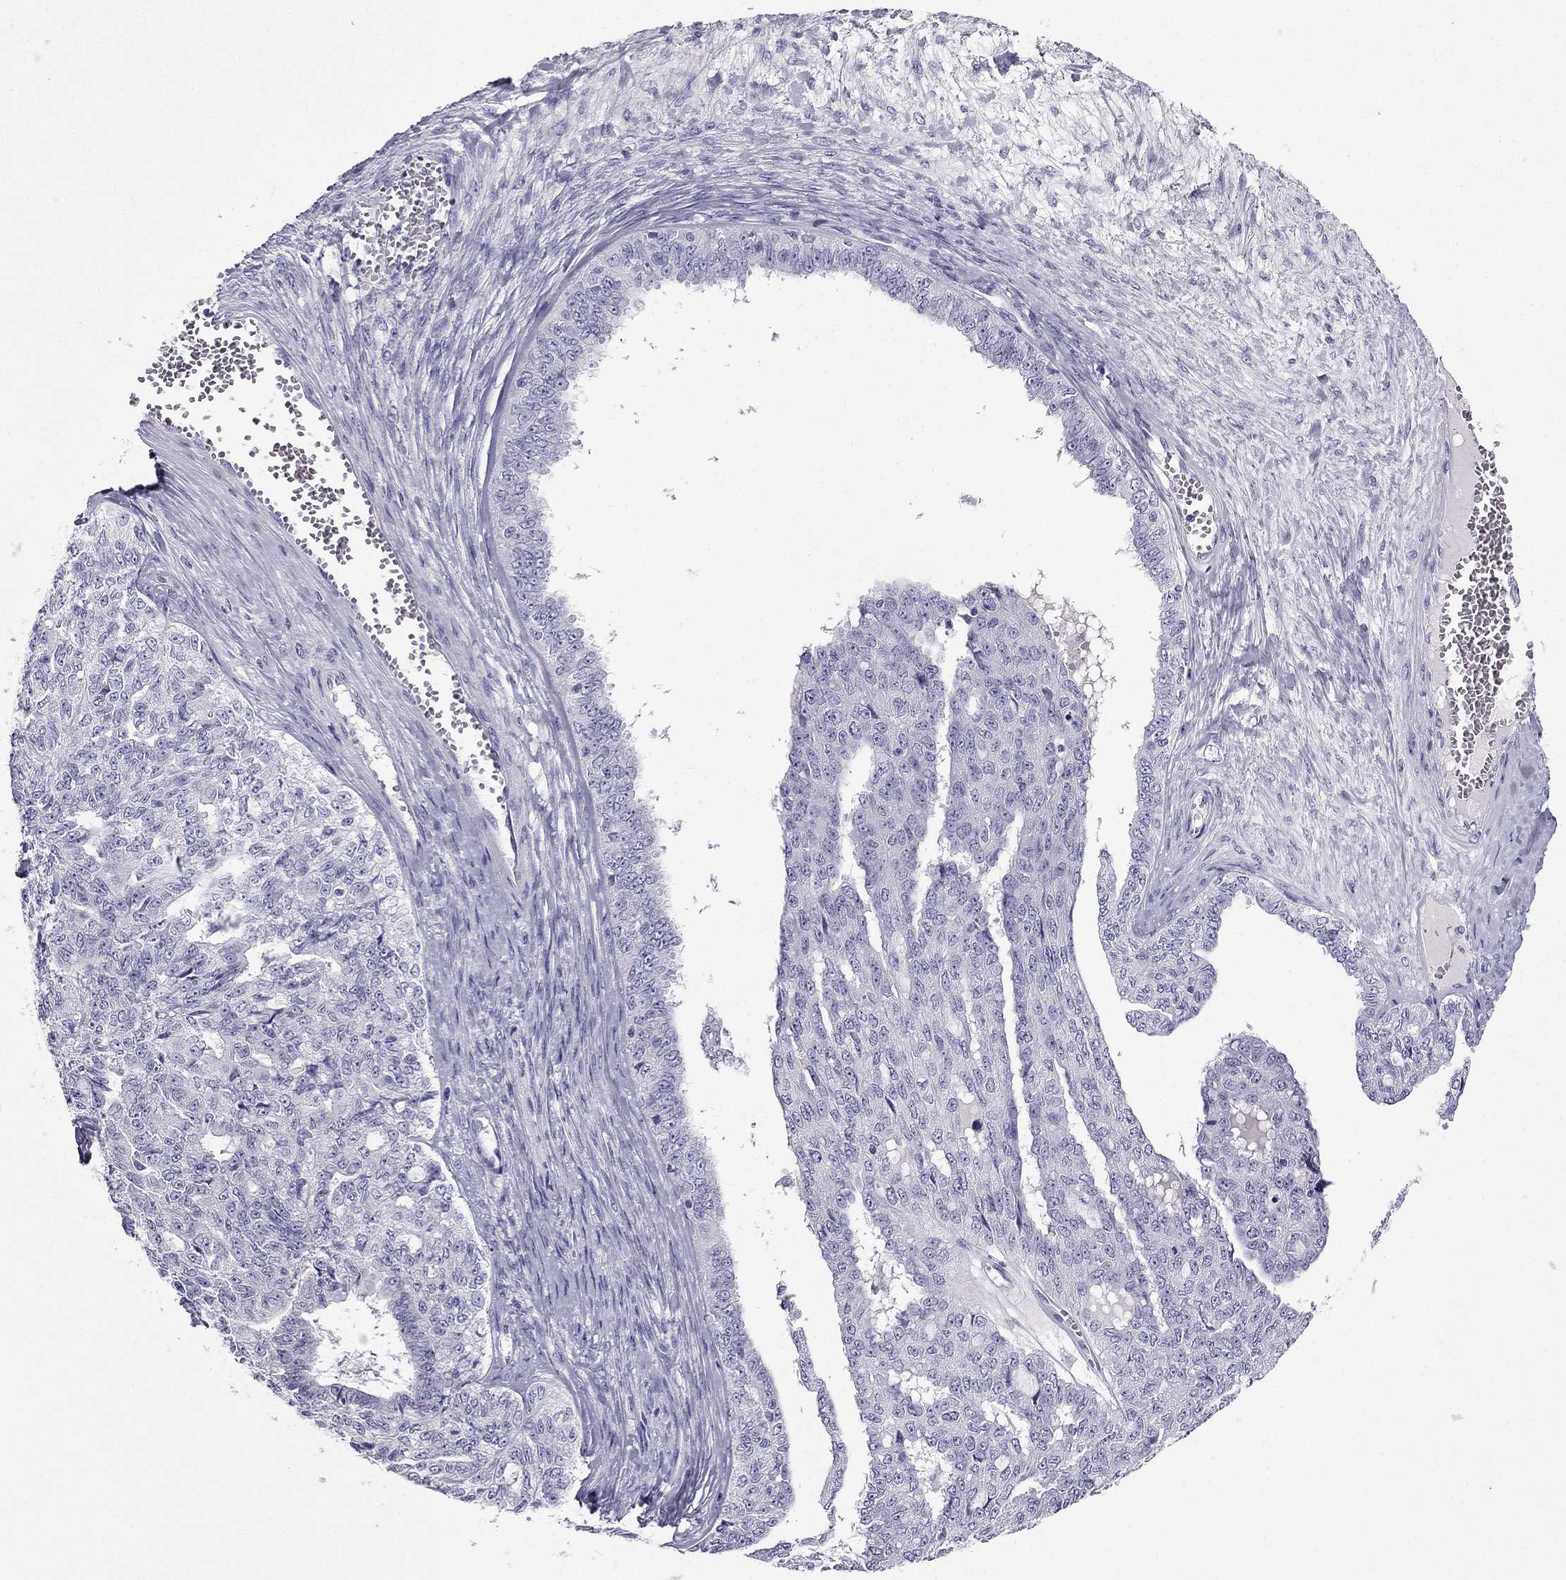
{"staining": {"intensity": "negative", "quantity": "none", "location": "none"}, "tissue": "ovarian cancer", "cell_type": "Tumor cells", "image_type": "cancer", "snomed": [{"axis": "morphology", "description": "Cystadenocarcinoma, serous, NOS"}, {"axis": "topography", "description": "Ovary"}], "caption": "This is an immunohistochemistry (IHC) photomicrograph of human ovarian serous cystadenocarcinoma. There is no expression in tumor cells.", "gene": "NPTX1", "patient": {"sex": "female", "age": 71}}